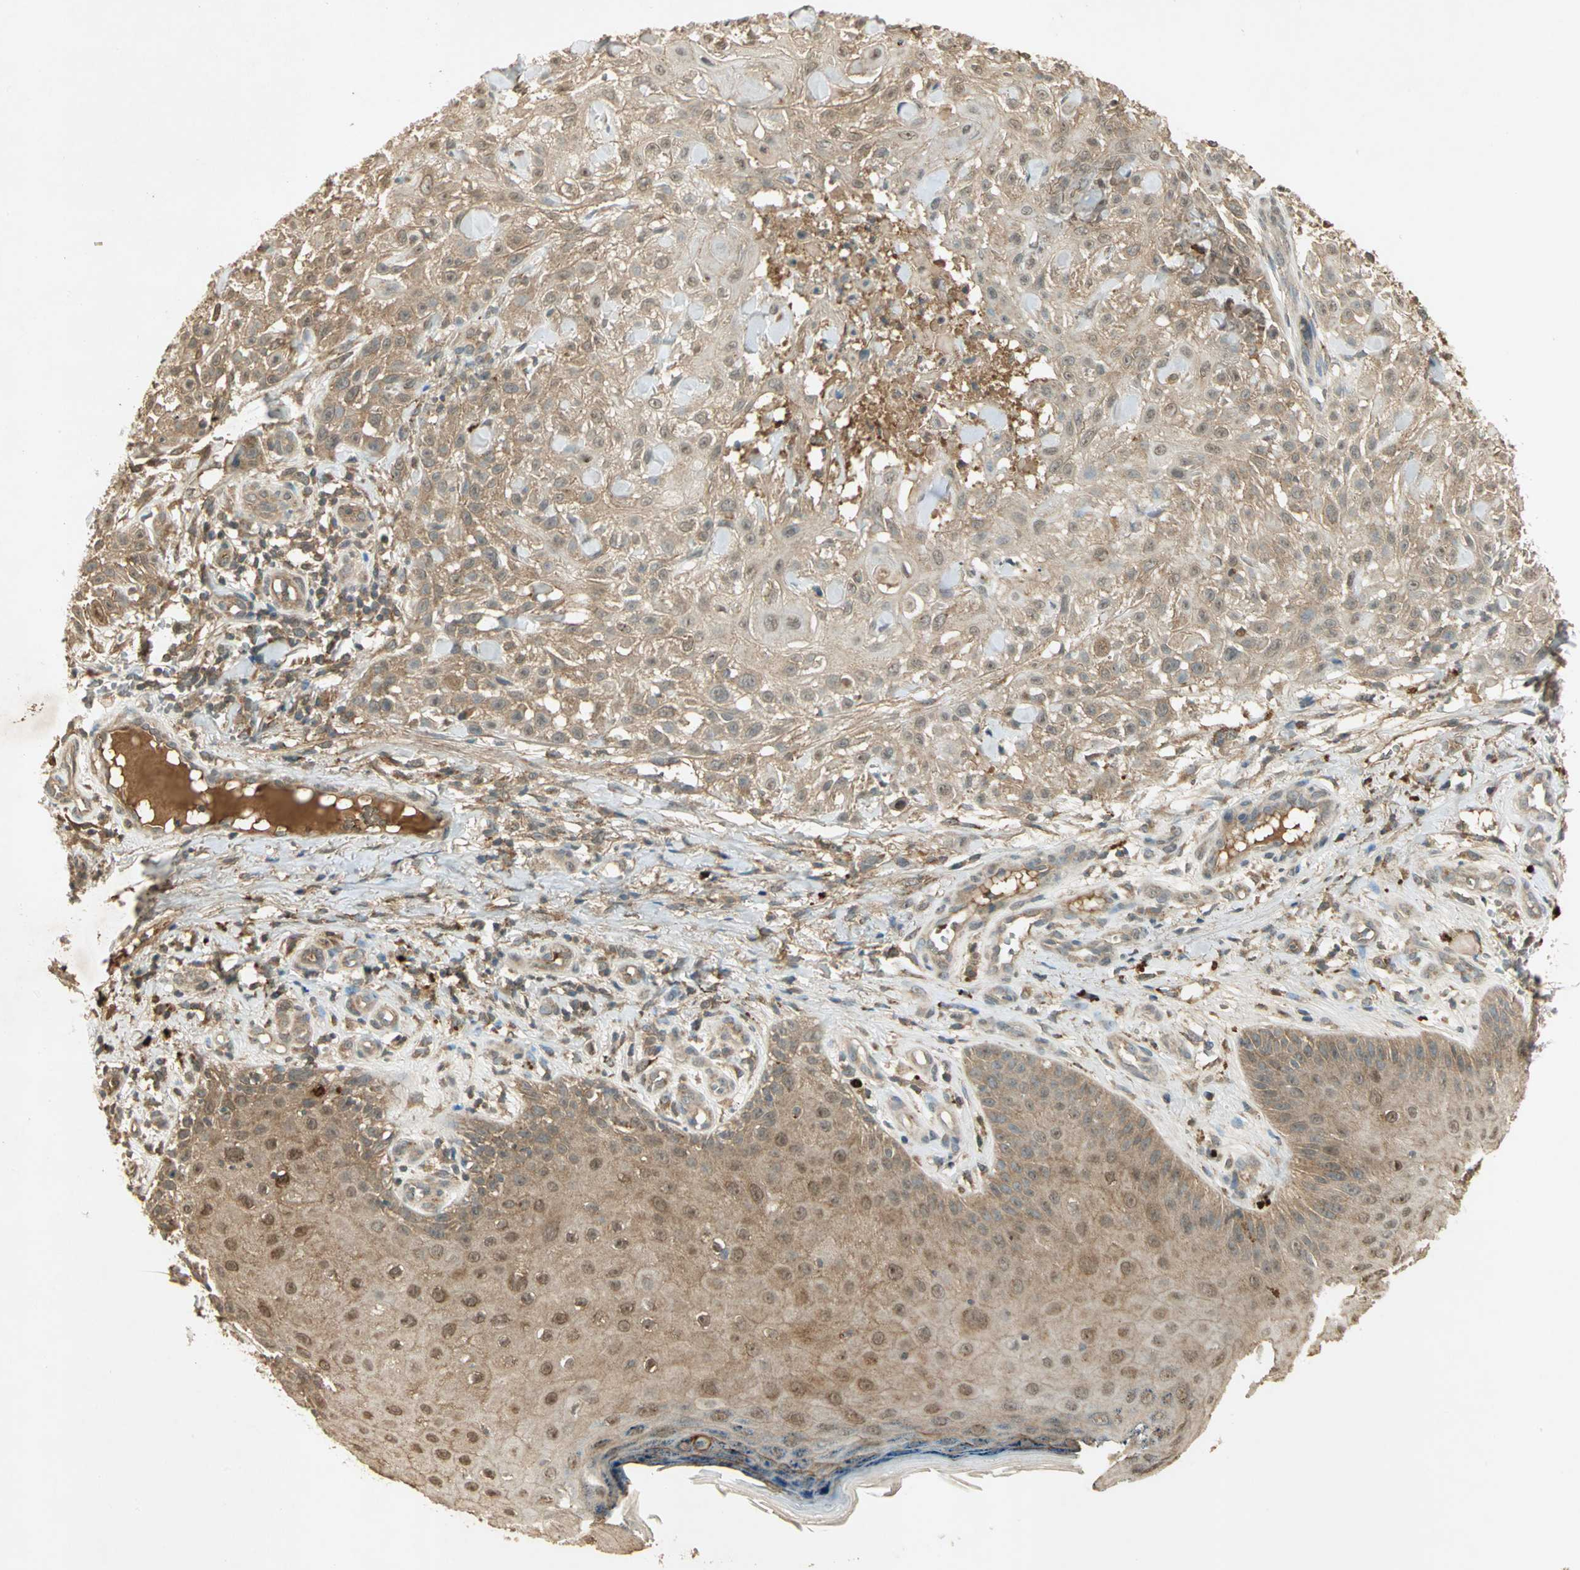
{"staining": {"intensity": "weak", "quantity": ">75%", "location": "cytoplasmic/membranous"}, "tissue": "skin cancer", "cell_type": "Tumor cells", "image_type": "cancer", "snomed": [{"axis": "morphology", "description": "Squamous cell carcinoma, NOS"}, {"axis": "topography", "description": "Skin"}], "caption": "Human skin squamous cell carcinoma stained for a protein (brown) shows weak cytoplasmic/membranous positive positivity in about >75% of tumor cells.", "gene": "KEAP1", "patient": {"sex": "female", "age": 42}}